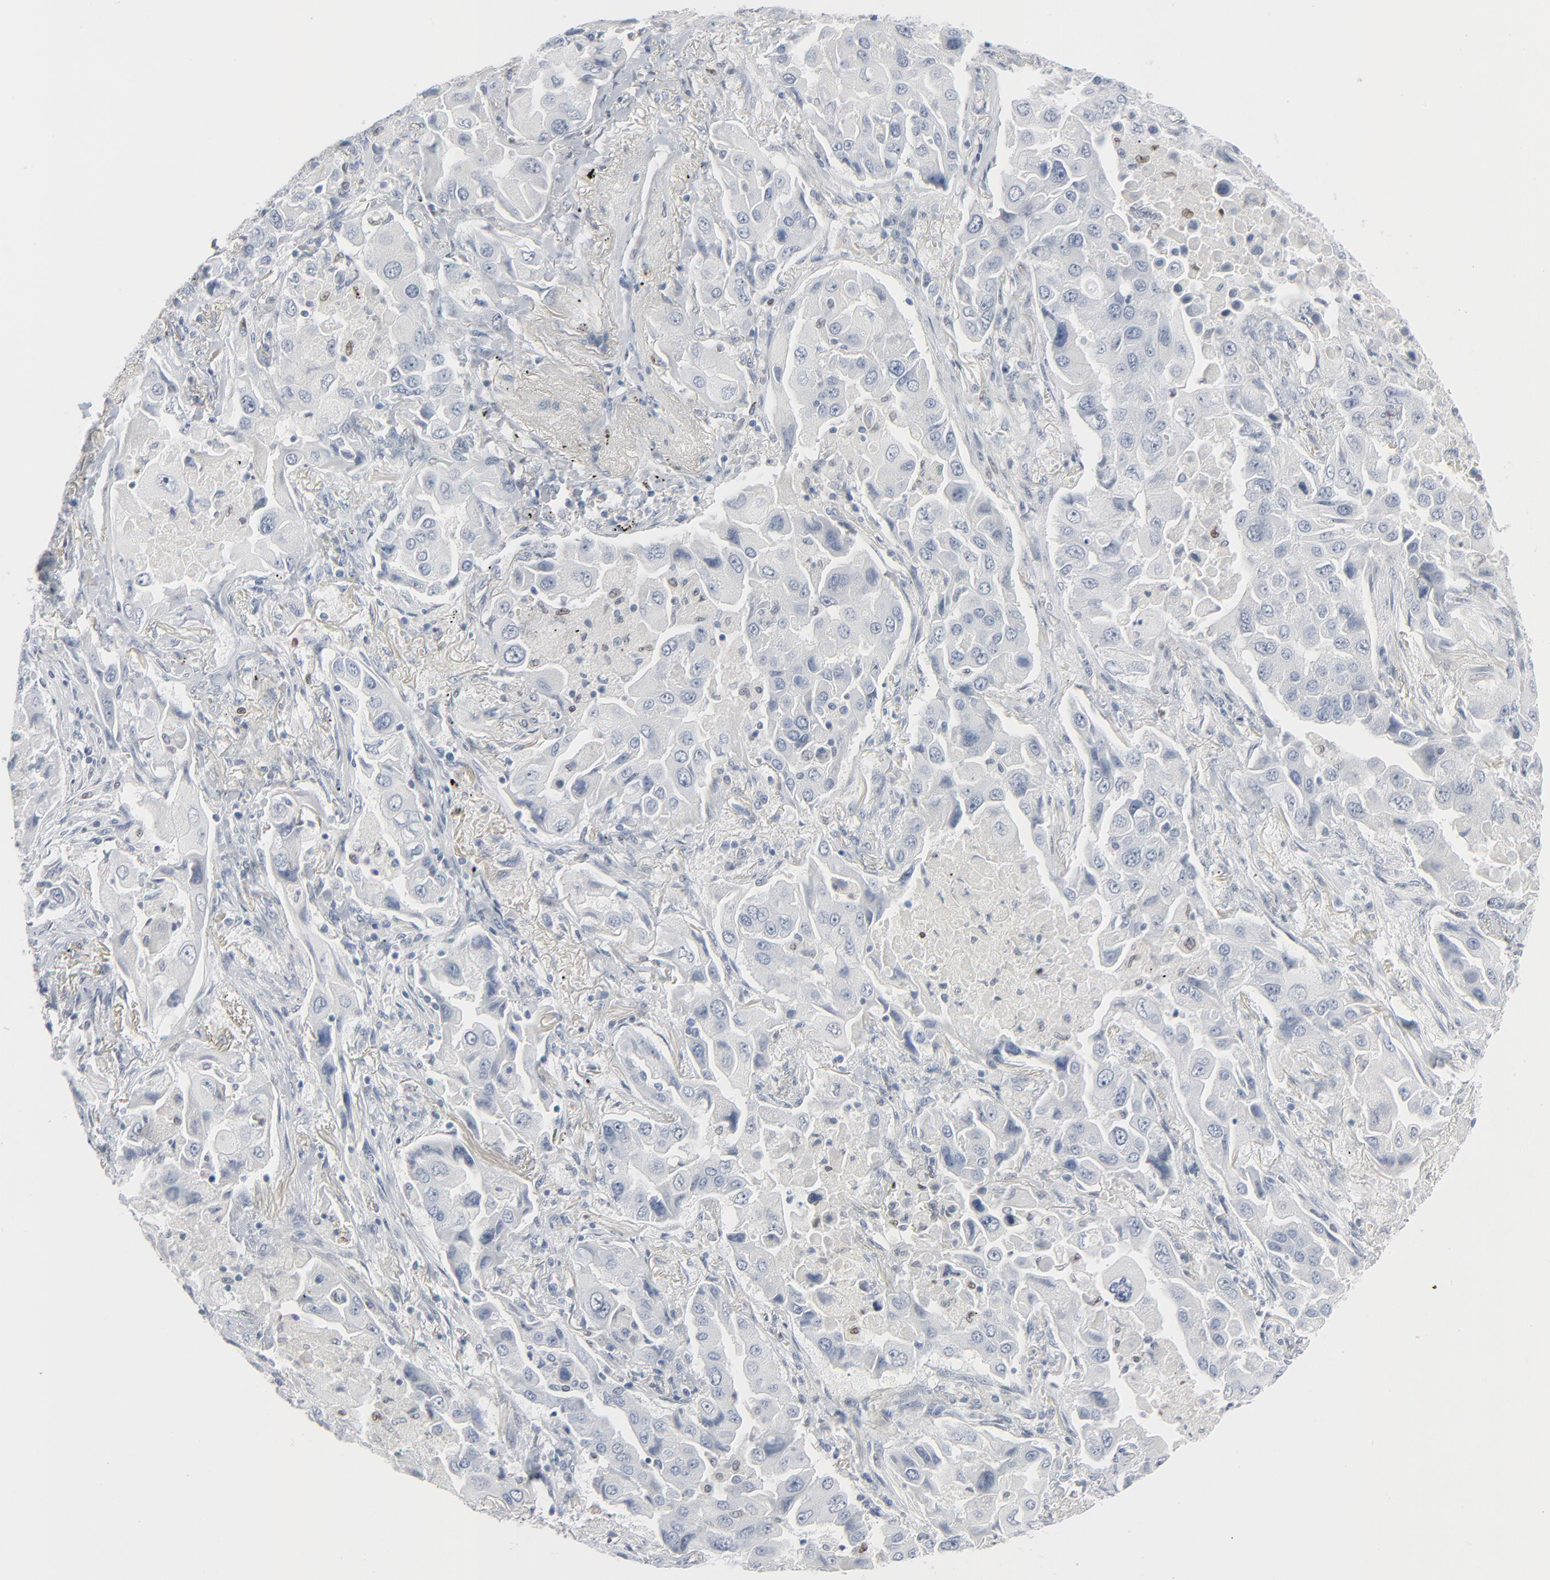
{"staining": {"intensity": "negative", "quantity": "none", "location": "none"}, "tissue": "lung cancer", "cell_type": "Tumor cells", "image_type": "cancer", "snomed": [{"axis": "morphology", "description": "Adenocarcinoma, NOS"}, {"axis": "topography", "description": "Lung"}], "caption": "Lung cancer (adenocarcinoma) was stained to show a protein in brown. There is no significant staining in tumor cells.", "gene": "MITF", "patient": {"sex": "female", "age": 65}}